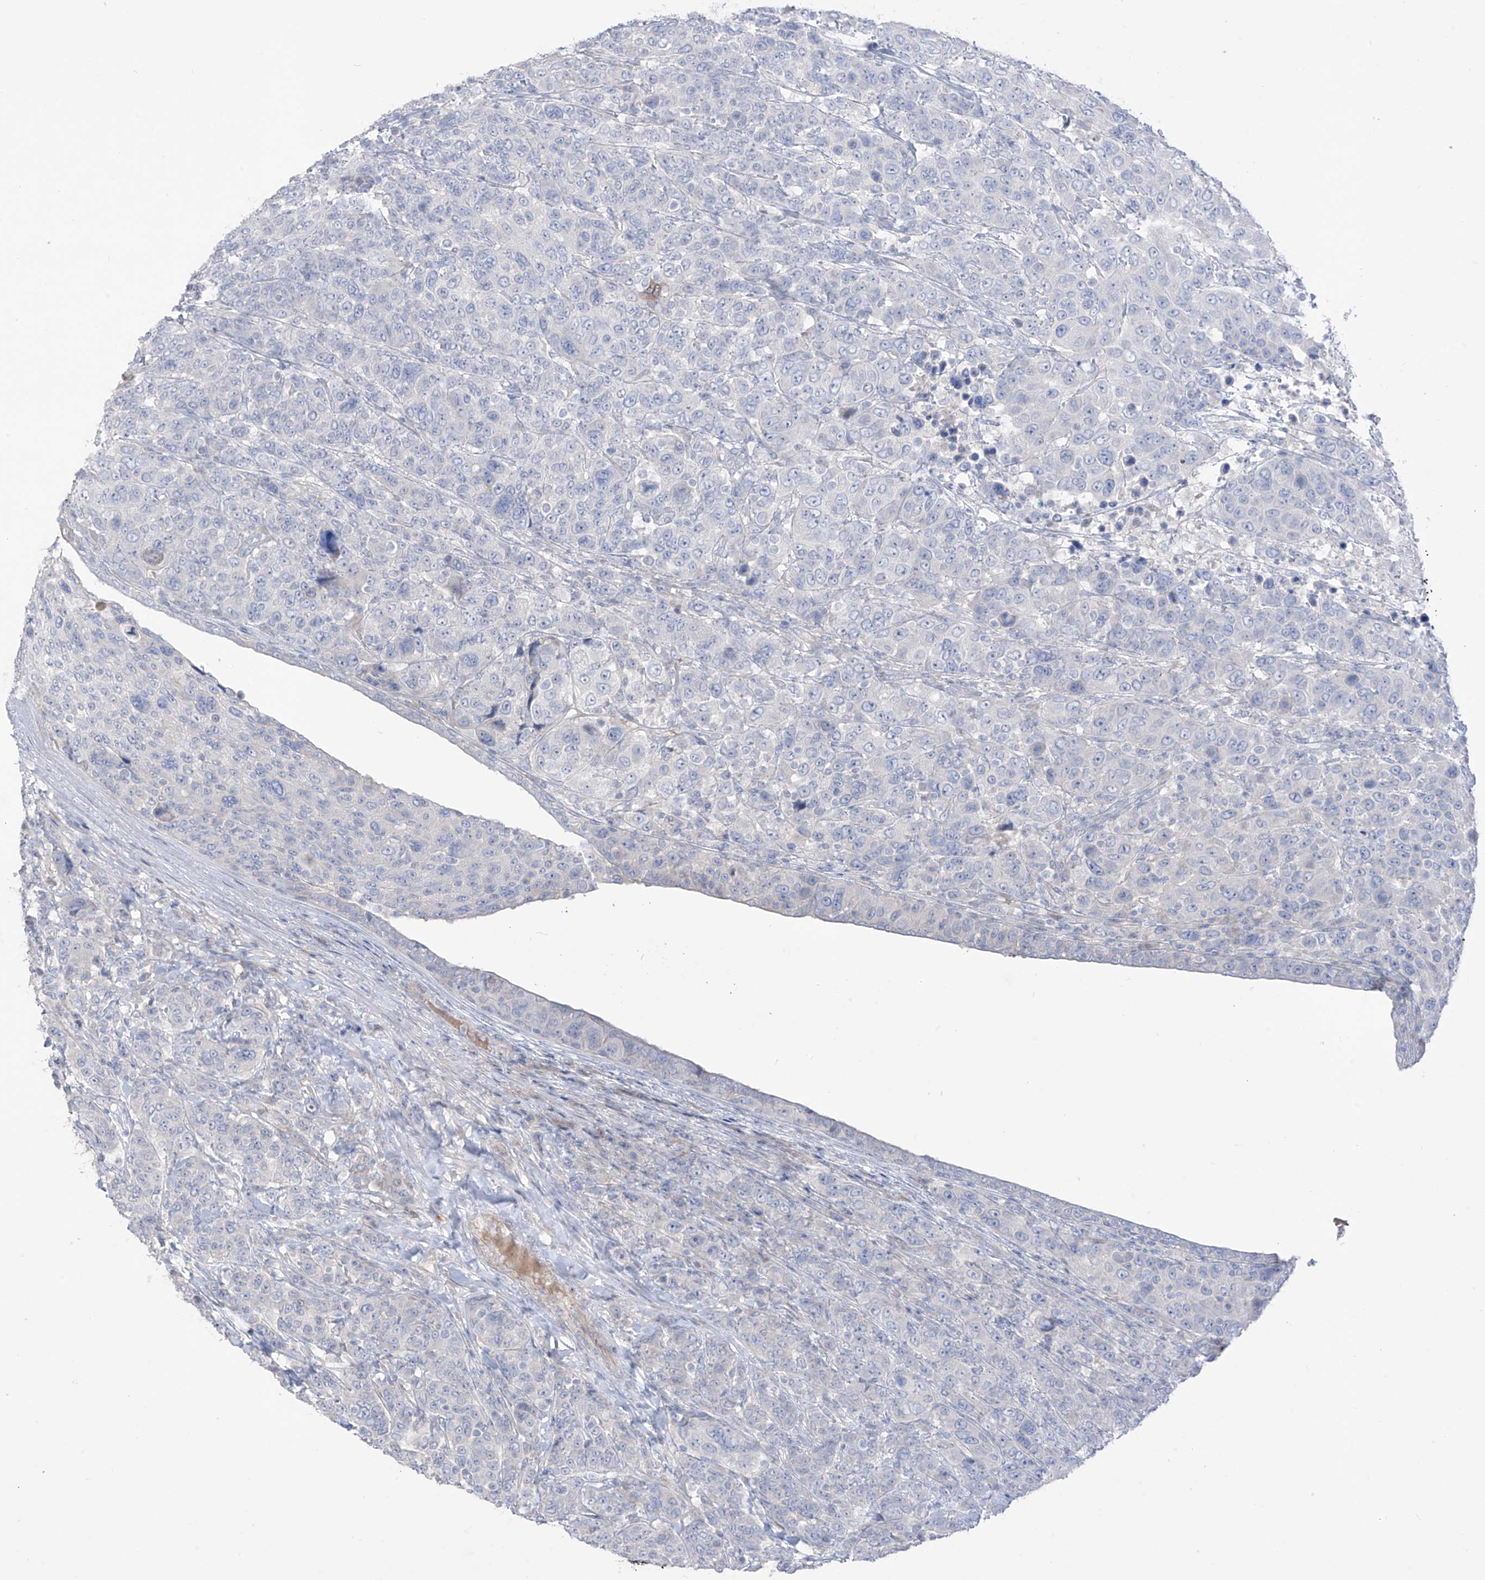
{"staining": {"intensity": "negative", "quantity": "none", "location": "none"}, "tissue": "breast cancer", "cell_type": "Tumor cells", "image_type": "cancer", "snomed": [{"axis": "morphology", "description": "Duct carcinoma"}, {"axis": "topography", "description": "Breast"}], "caption": "Tumor cells show no significant protein positivity in breast cancer.", "gene": "ASPRV1", "patient": {"sex": "female", "age": 37}}